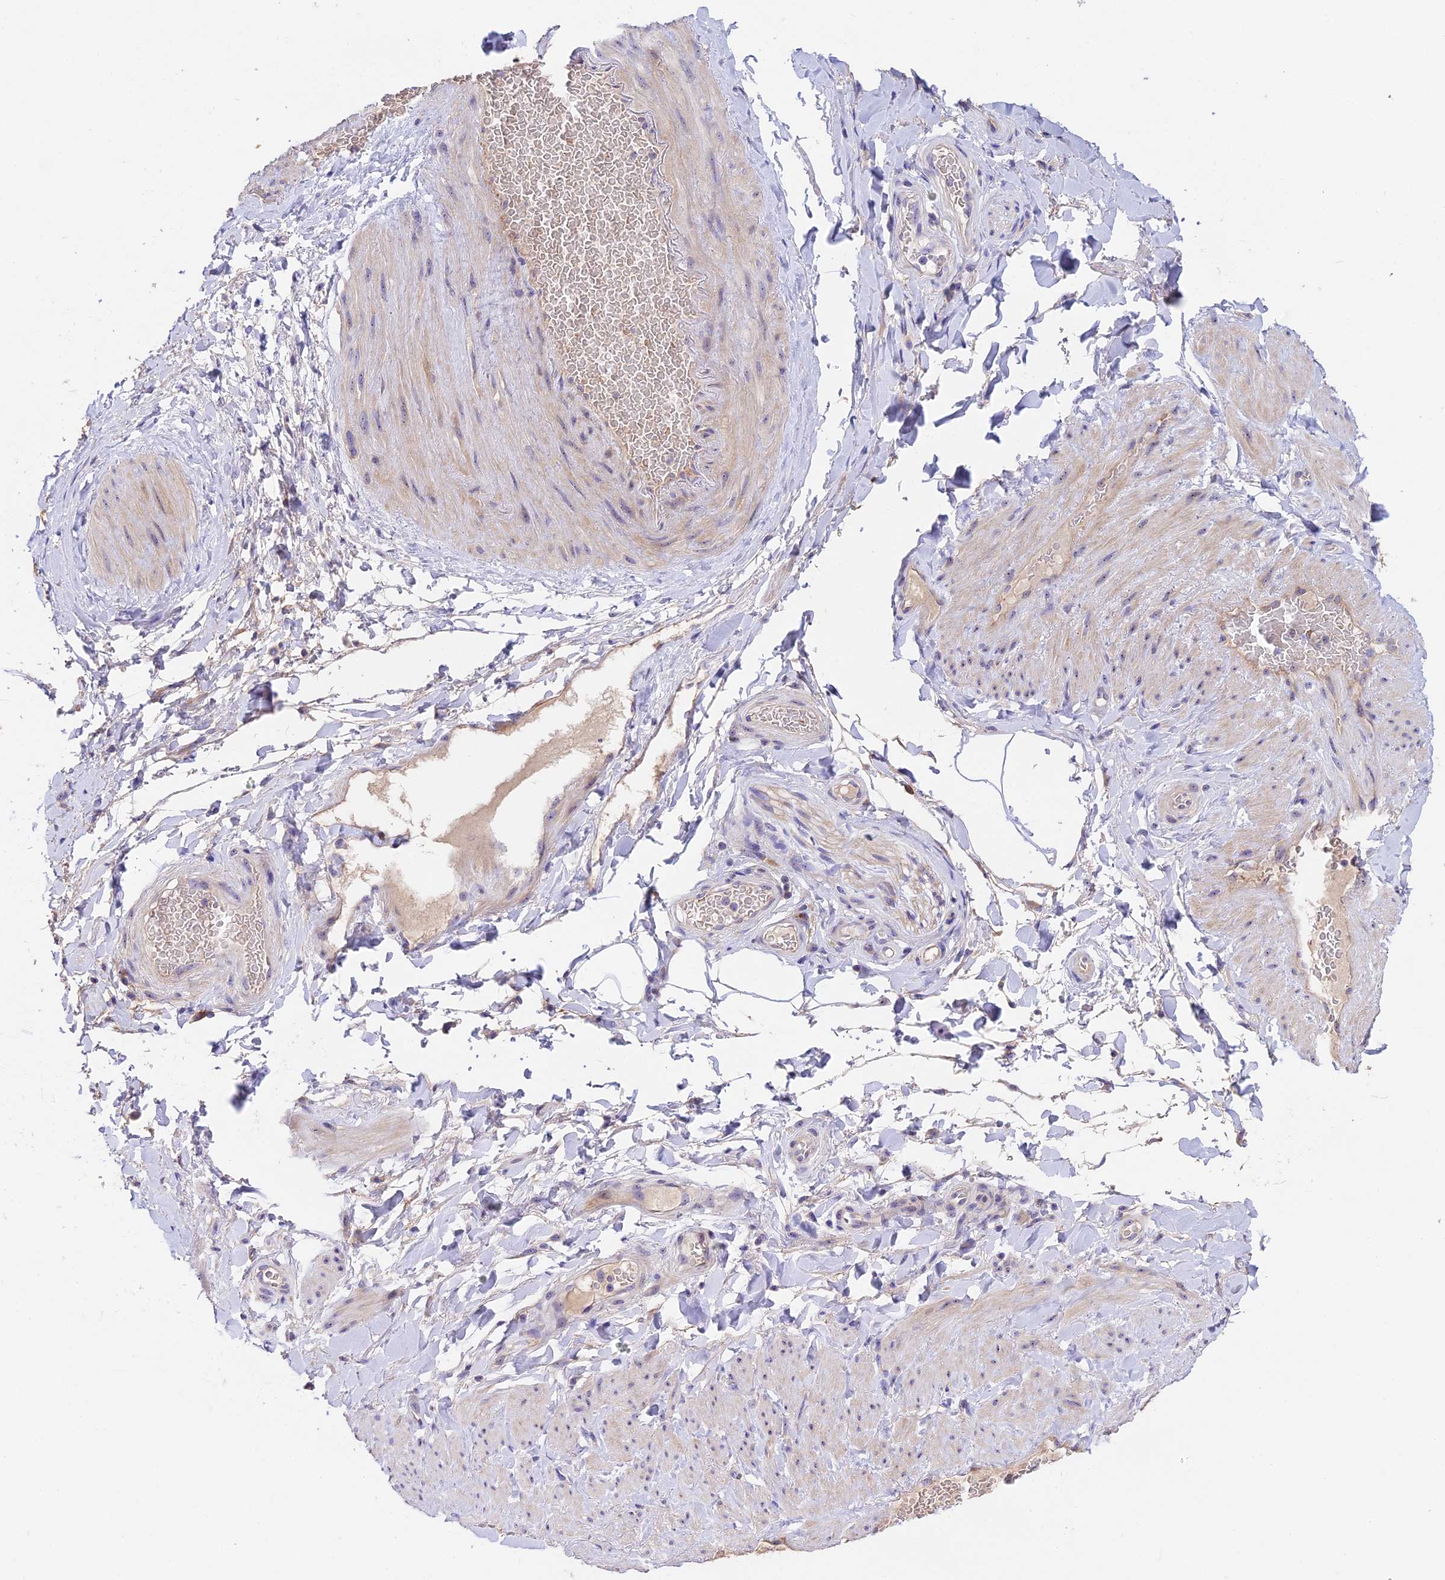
{"staining": {"intensity": "negative", "quantity": "none", "location": "none"}, "tissue": "adipose tissue", "cell_type": "Adipocytes", "image_type": "normal", "snomed": [{"axis": "morphology", "description": "Normal tissue, NOS"}, {"axis": "topography", "description": "Soft tissue"}, {"axis": "topography", "description": "Vascular tissue"}], "caption": "Adipocytes show no significant protein expression in benign adipose tissue. (IHC, brightfield microscopy, high magnification).", "gene": "DUSP29", "patient": {"sex": "male", "age": 54}}